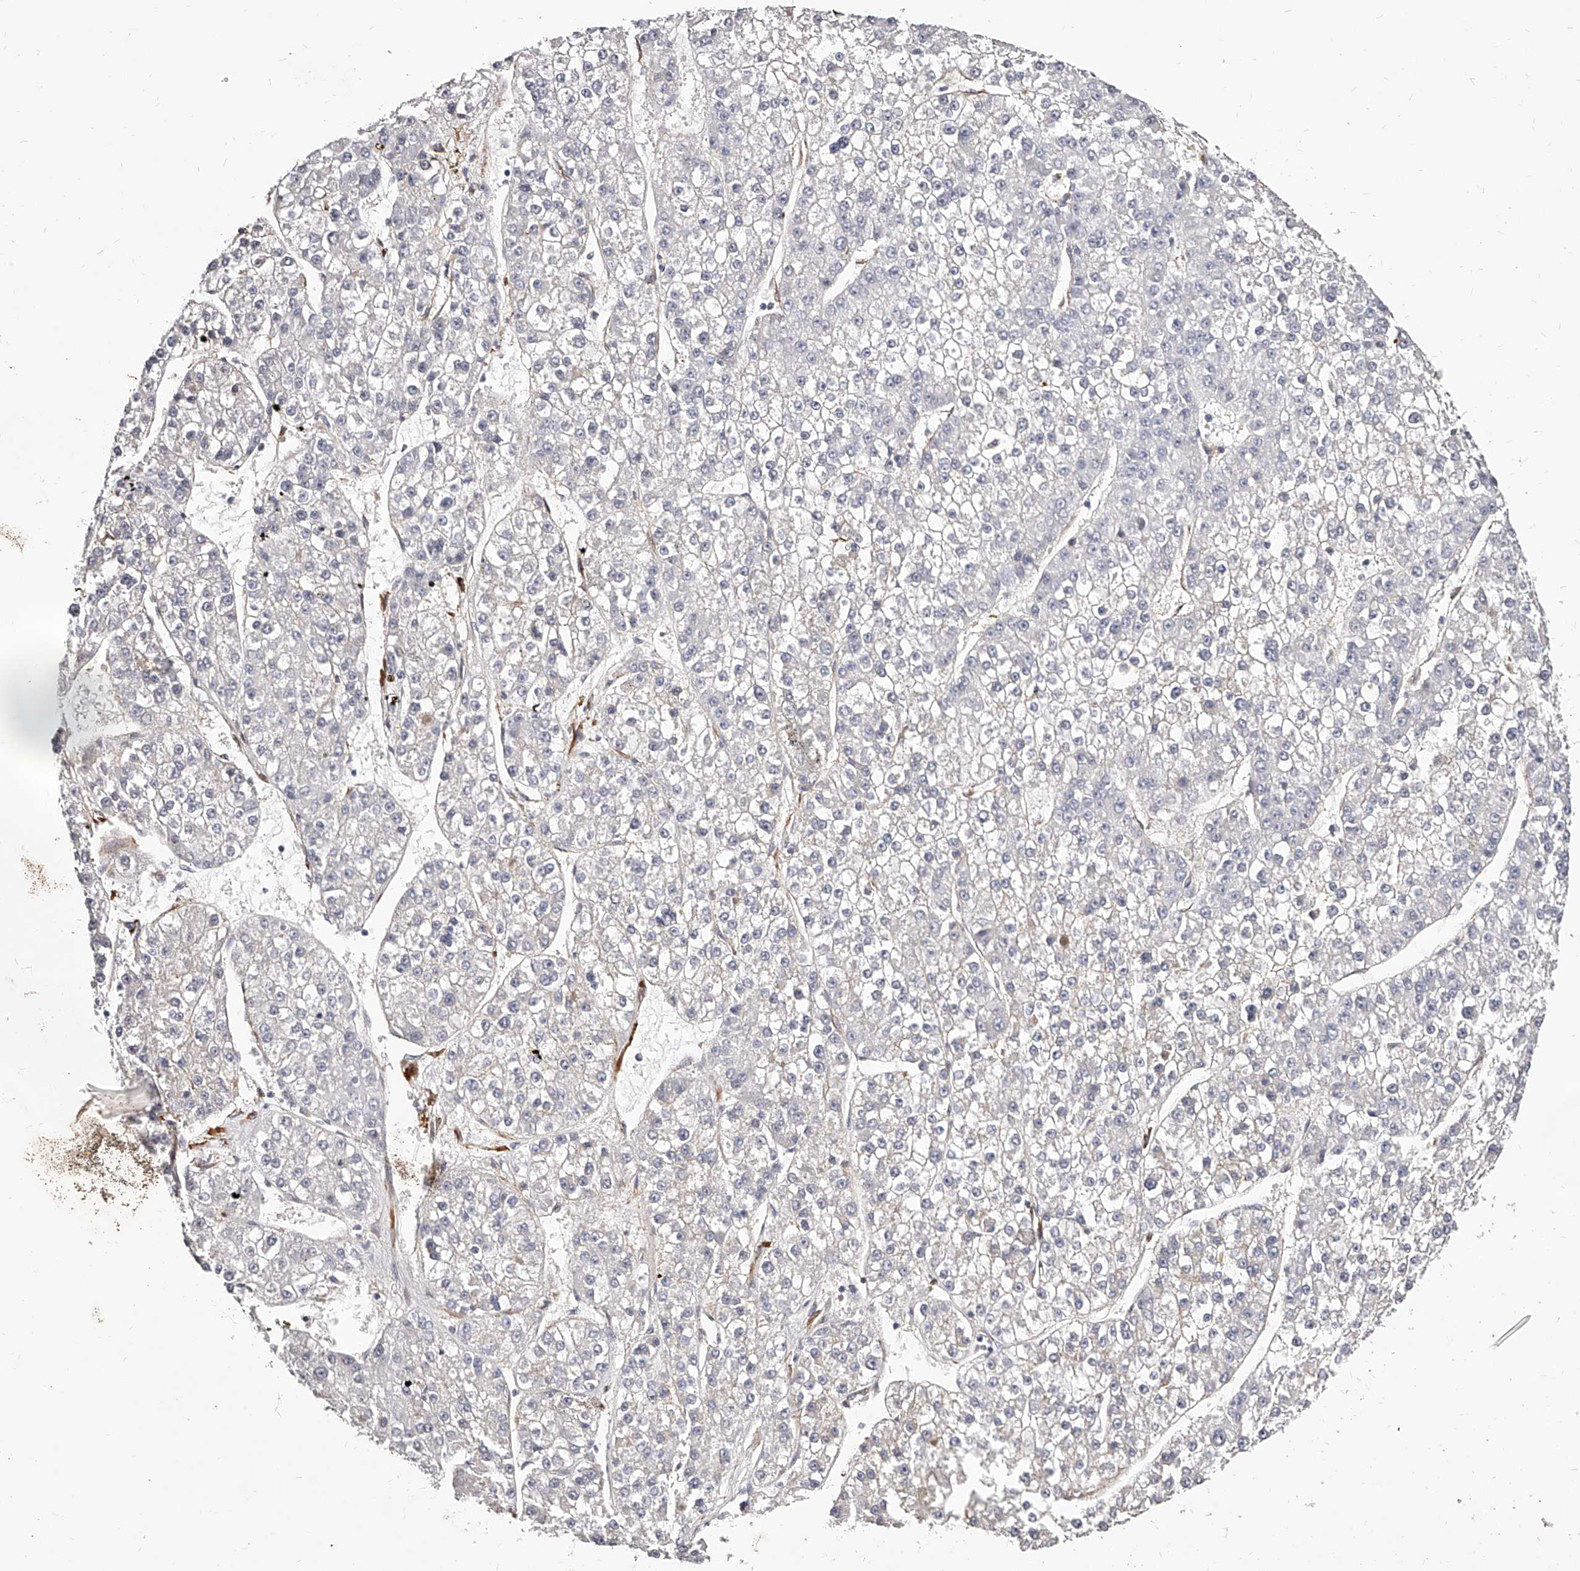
{"staining": {"intensity": "negative", "quantity": "none", "location": "none"}, "tissue": "liver cancer", "cell_type": "Tumor cells", "image_type": "cancer", "snomed": [{"axis": "morphology", "description": "Carcinoma, Hepatocellular, NOS"}, {"axis": "topography", "description": "Liver"}], "caption": "Liver cancer (hepatocellular carcinoma) stained for a protein using immunohistochemistry displays no staining tumor cells.", "gene": "CD82", "patient": {"sex": "female", "age": 73}}